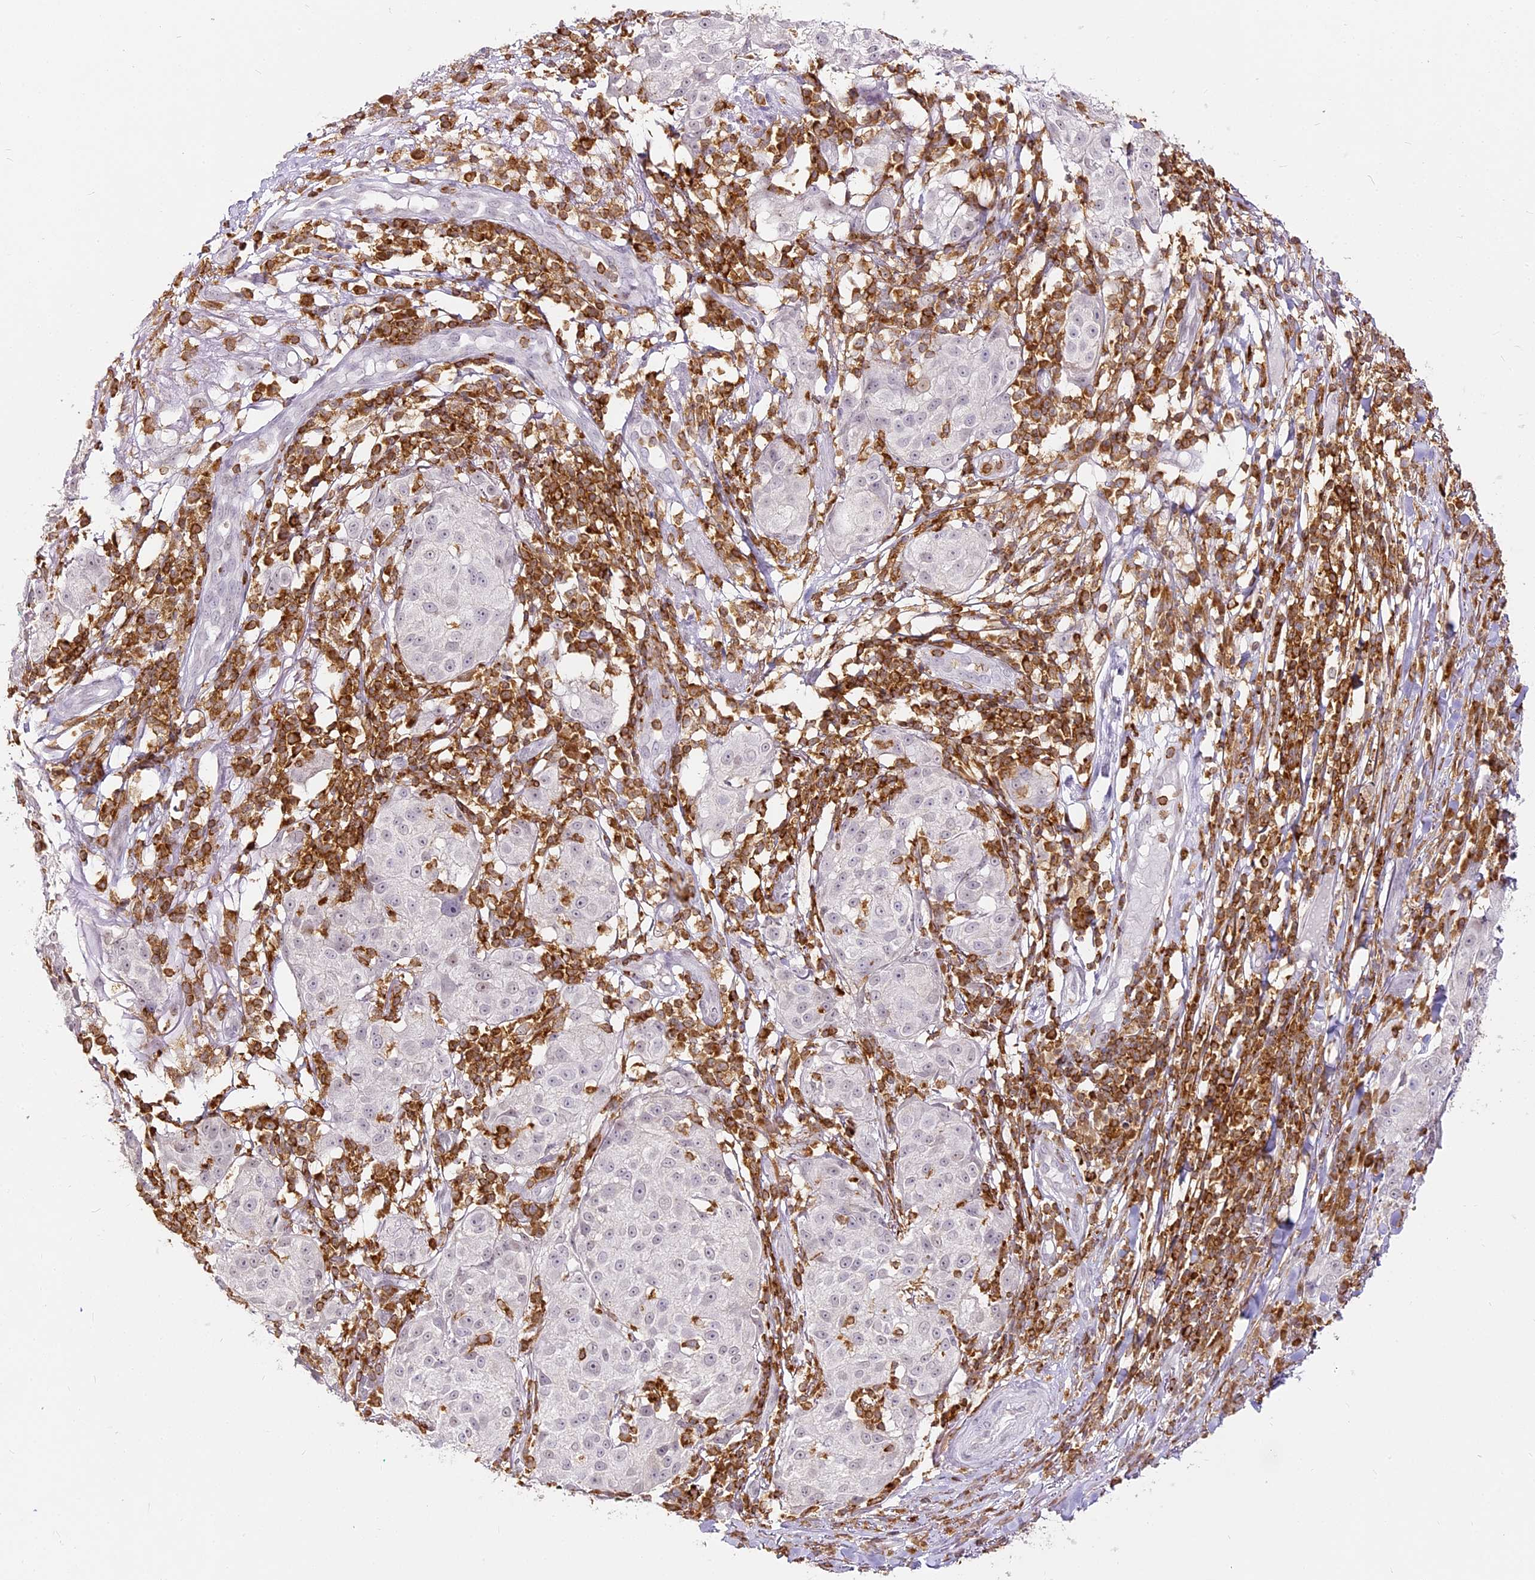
{"staining": {"intensity": "negative", "quantity": "none", "location": "none"}, "tissue": "melanoma", "cell_type": "Tumor cells", "image_type": "cancer", "snomed": [{"axis": "morphology", "description": "Necrosis, NOS"}, {"axis": "morphology", "description": "Malignant melanoma, NOS"}, {"axis": "topography", "description": "Skin"}], "caption": "An IHC histopathology image of melanoma is shown. There is no staining in tumor cells of melanoma.", "gene": "DOCK2", "patient": {"sex": "female", "age": 87}}